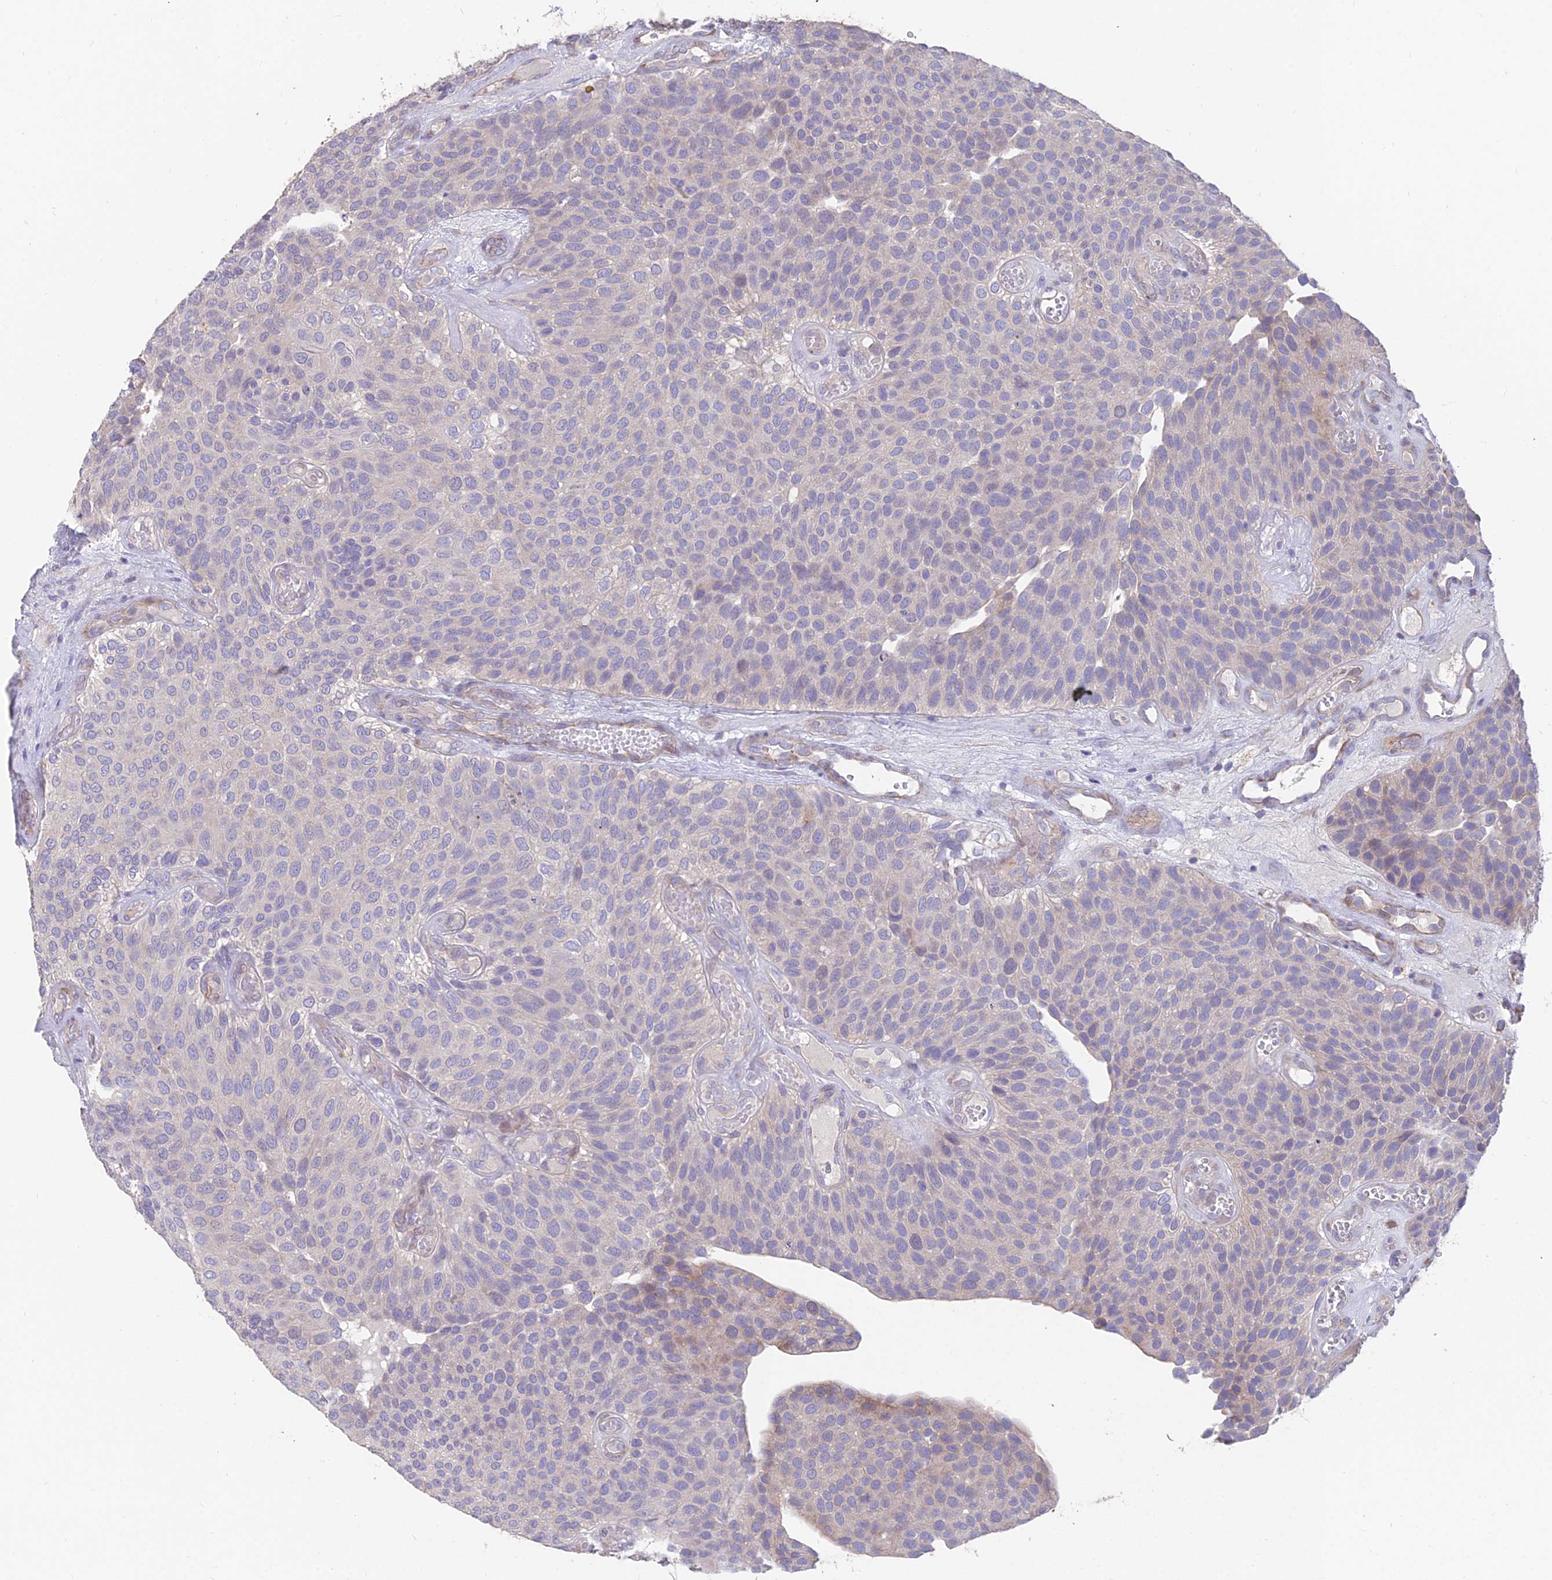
{"staining": {"intensity": "weak", "quantity": "<25%", "location": "cytoplasmic/membranous"}, "tissue": "urothelial cancer", "cell_type": "Tumor cells", "image_type": "cancer", "snomed": [{"axis": "morphology", "description": "Urothelial carcinoma, Low grade"}, {"axis": "topography", "description": "Urinary bladder"}], "caption": "A photomicrograph of urothelial carcinoma (low-grade) stained for a protein exhibits no brown staining in tumor cells.", "gene": "FAM168B", "patient": {"sex": "male", "age": 89}}